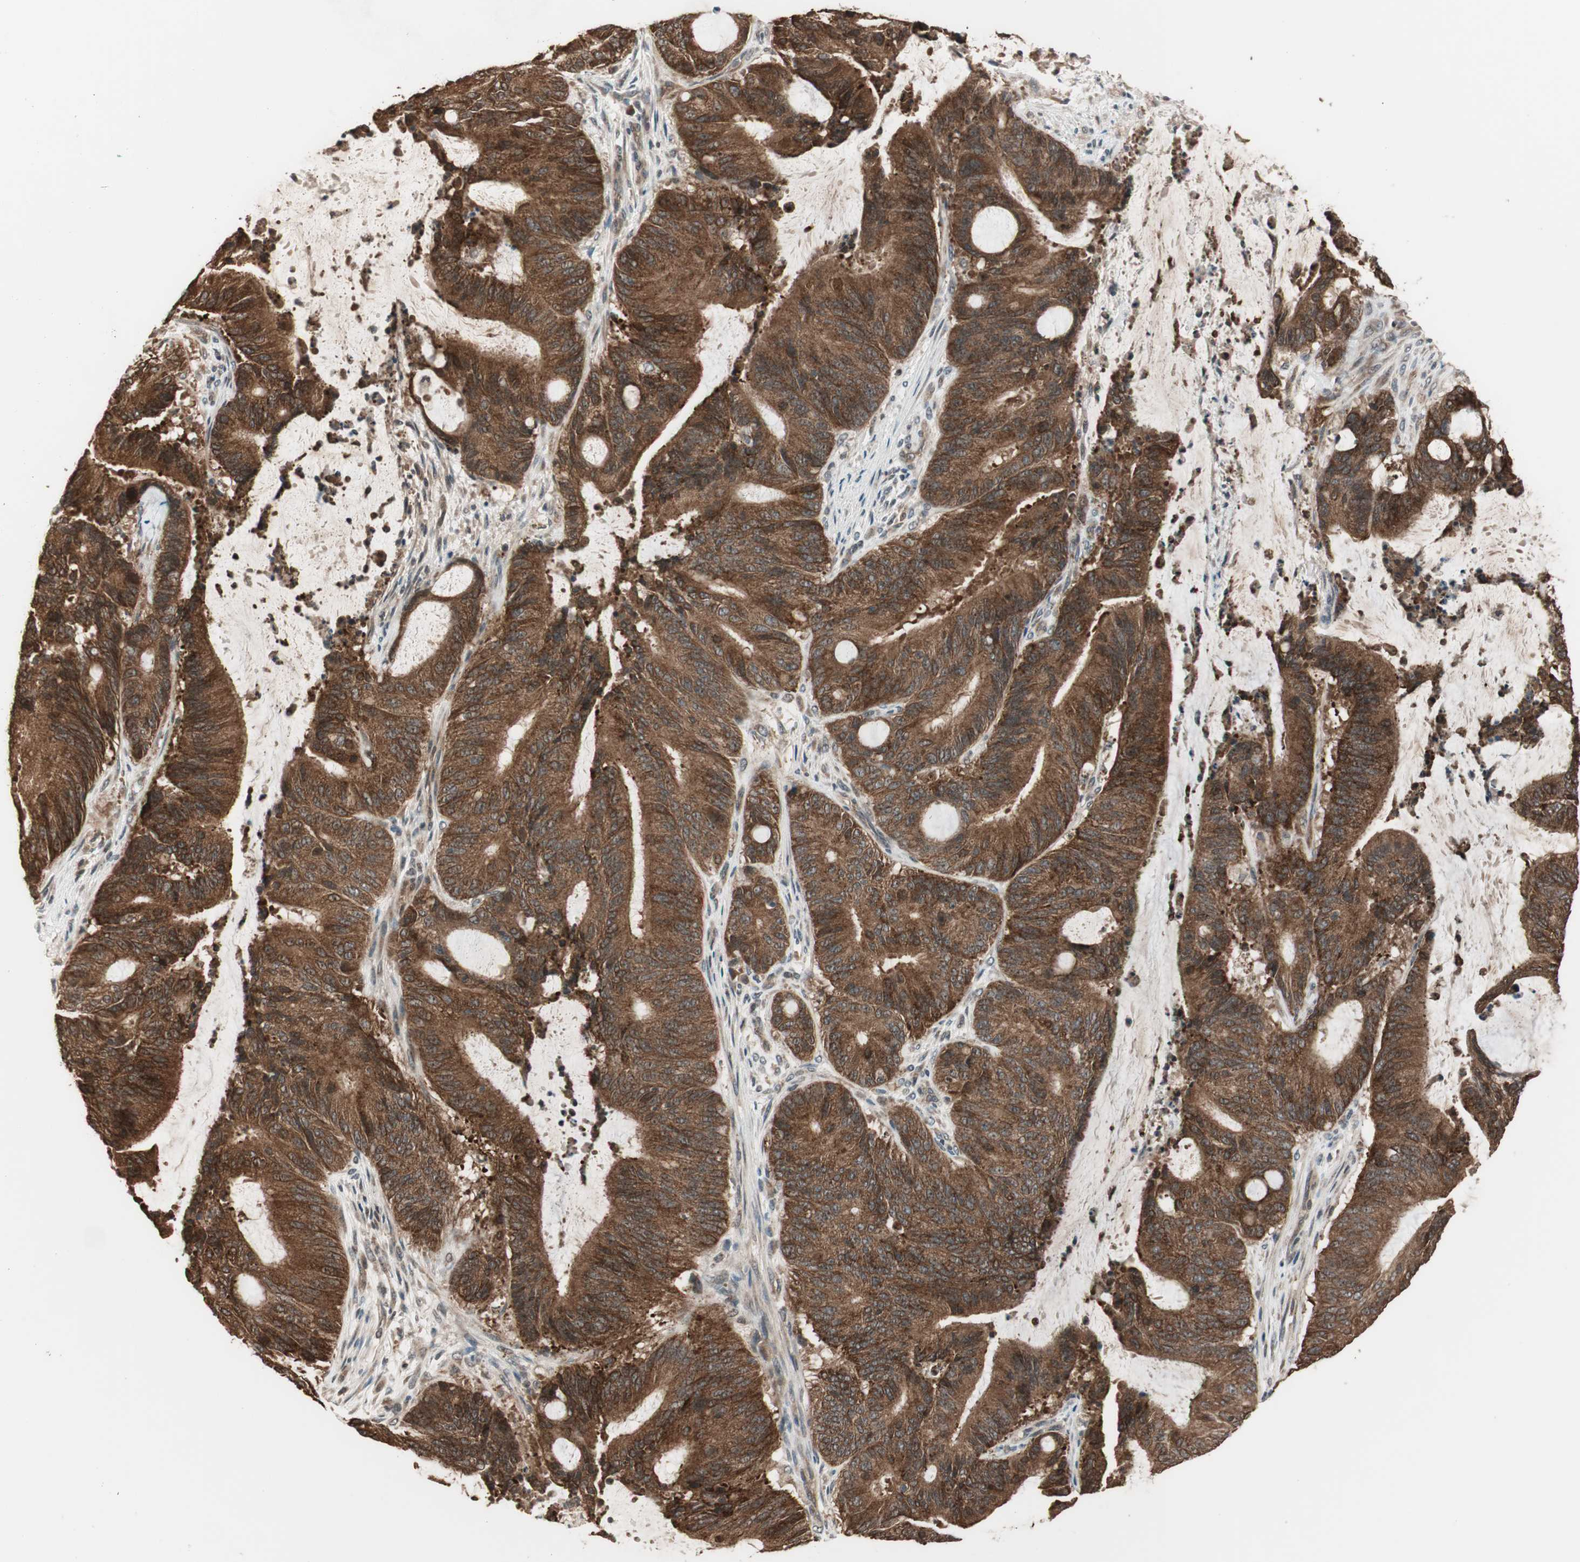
{"staining": {"intensity": "strong", "quantity": ">75%", "location": "cytoplasmic/membranous"}, "tissue": "liver cancer", "cell_type": "Tumor cells", "image_type": "cancer", "snomed": [{"axis": "morphology", "description": "Cholangiocarcinoma"}, {"axis": "topography", "description": "Liver"}], "caption": "Immunohistochemistry of liver cancer (cholangiocarcinoma) displays high levels of strong cytoplasmic/membranous staining in about >75% of tumor cells. (Brightfield microscopy of DAB IHC at high magnification).", "gene": "FBXO5", "patient": {"sex": "female", "age": 73}}